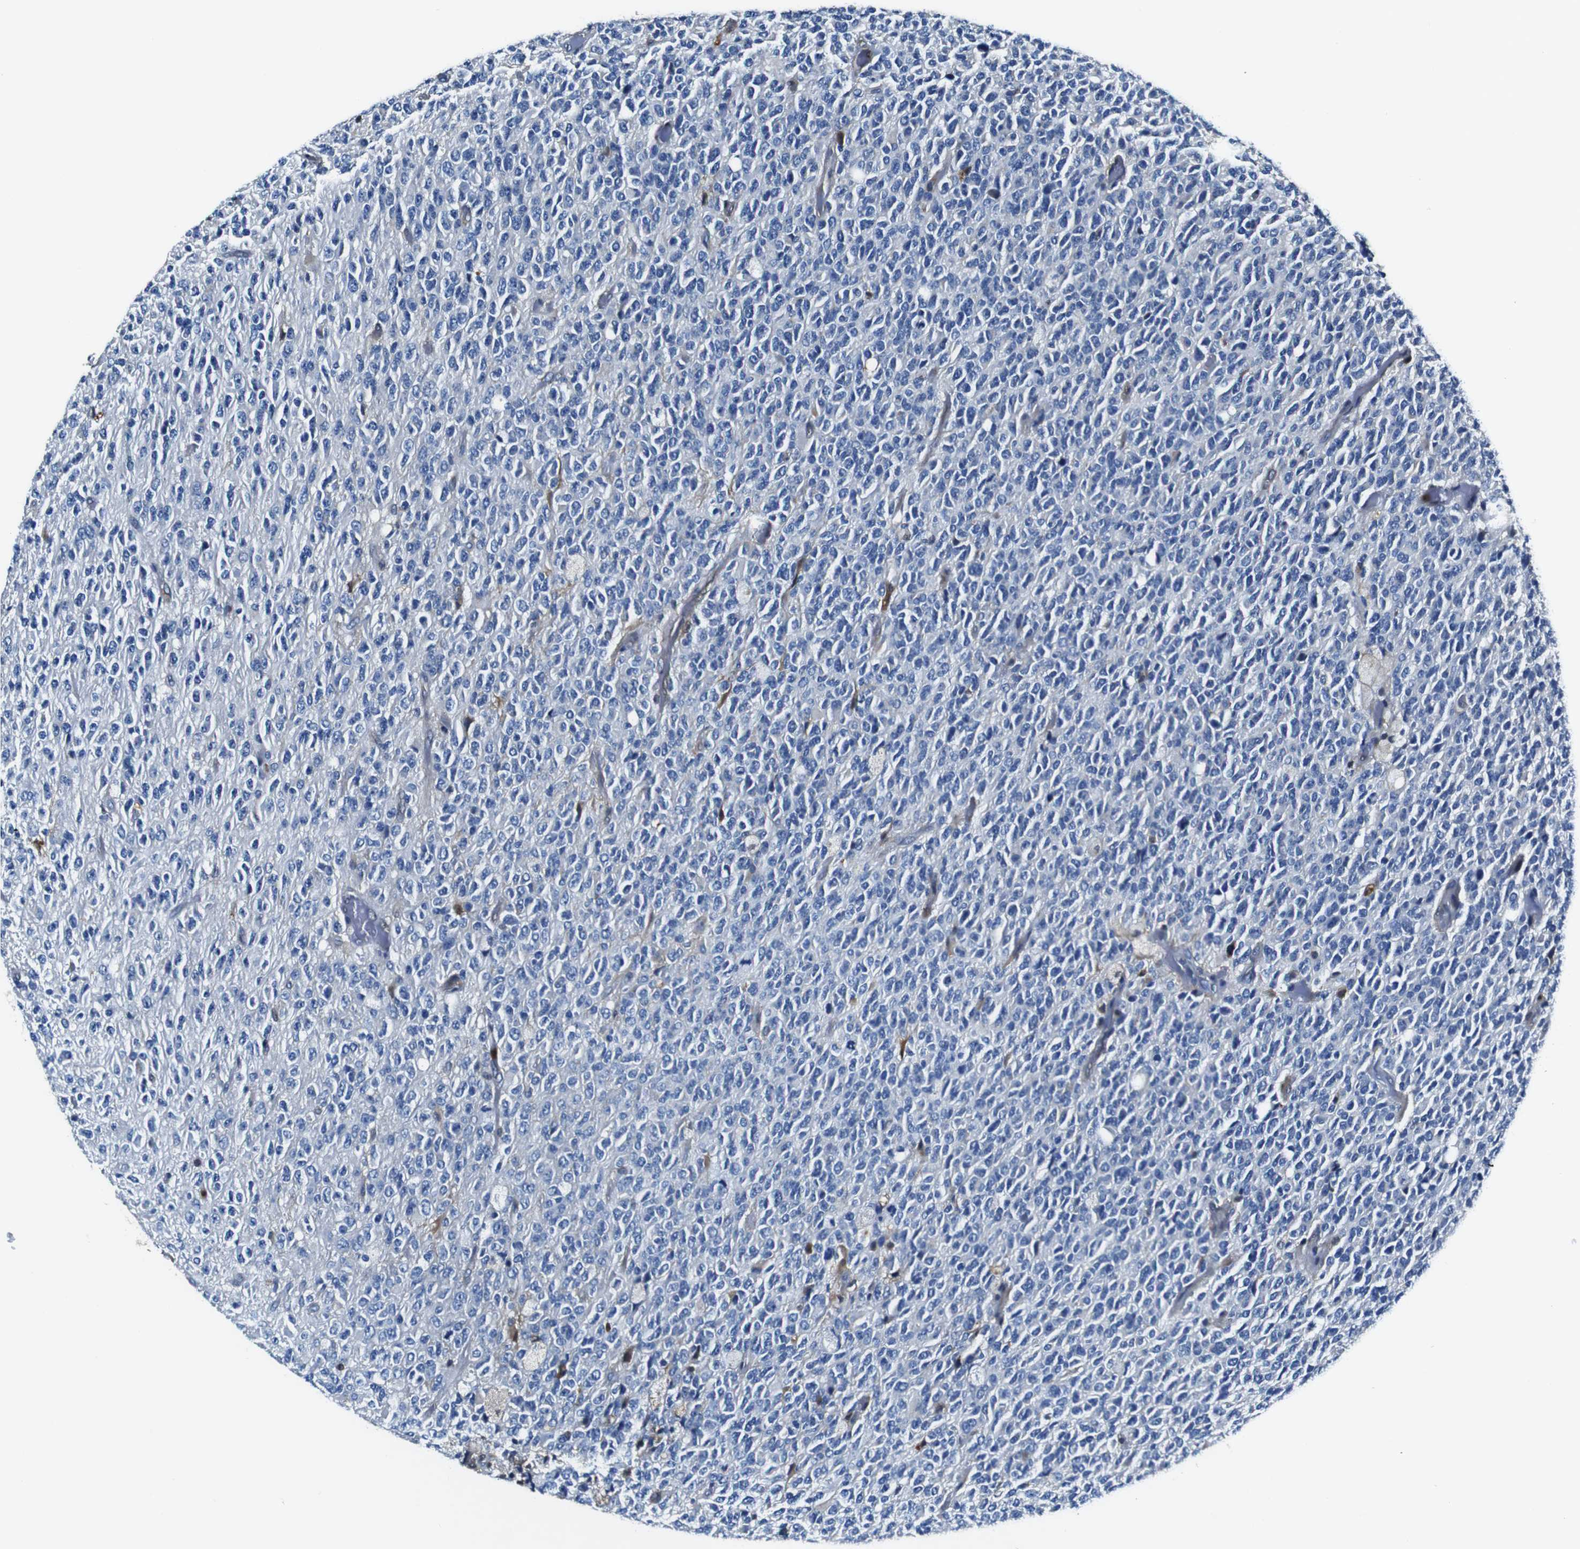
{"staining": {"intensity": "negative", "quantity": "none", "location": "none"}, "tissue": "glioma", "cell_type": "Tumor cells", "image_type": "cancer", "snomed": [{"axis": "morphology", "description": "Glioma, malignant, High grade"}, {"axis": "topography", "description": "pancreas cauda"}], "caption": "Histopathology image shows no protein positivity in tumor cells of glioma tissue.", "gene": "ANXA1", "patient": {"sex": "male", "age": 60}}